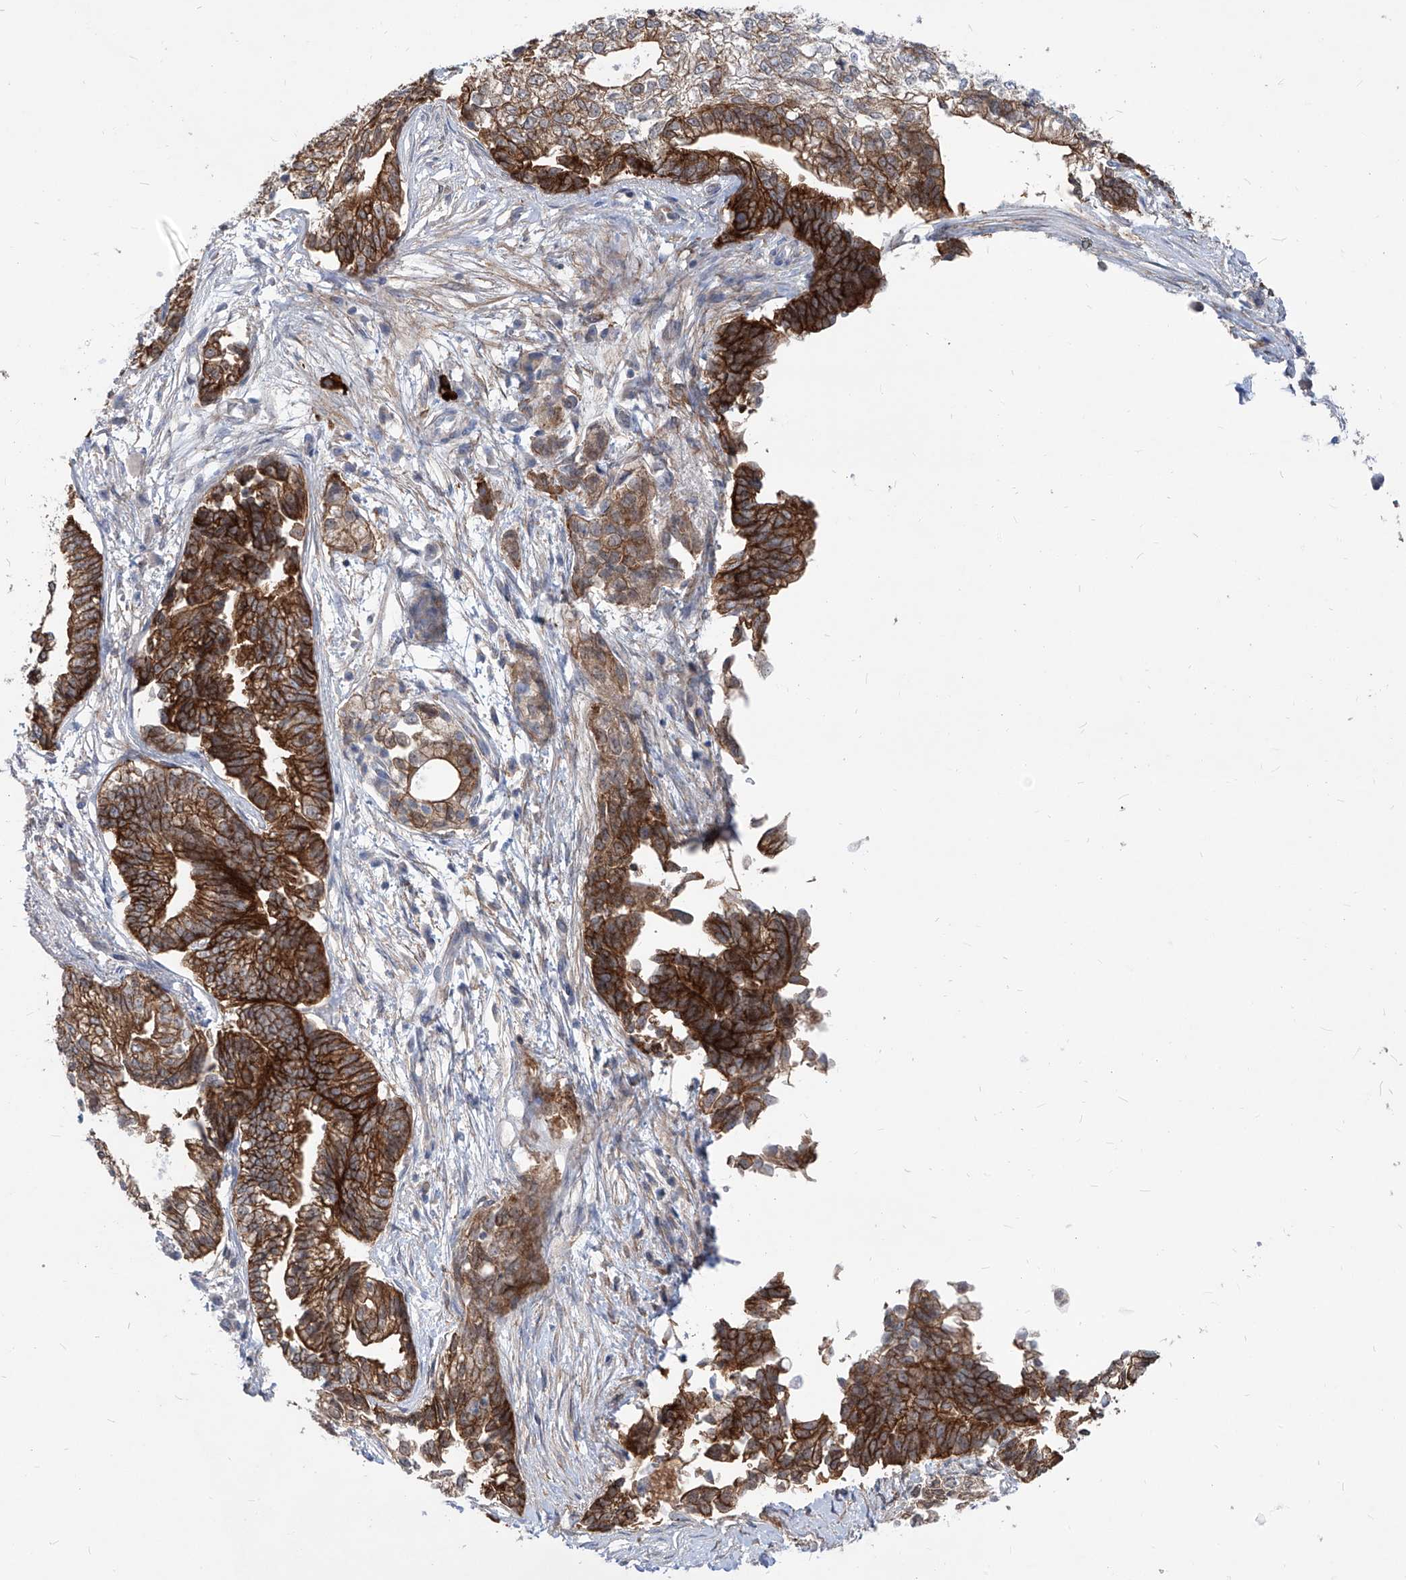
{"staining": {"intensity": "strong", "quantity": ">75%", "location": "cytoplasmic/membranous"}, "tissue": "pancreatic cancer", "cell_type": "Tumor cells", "image_type": "cancer", "snomed": [{"axis": "morphology", "description": "Adenocarcinoma, NOS"}, {"axis": "topography", "description": "Pancreas"}], "caption": "Tumor cells reveal strong cytoplasmic/membranous staining in approximately >75% of cells in adenocarcinoma (pancreatic).", "gene": "AKAP10", "patient": {"sex": "male", "age": 72}}